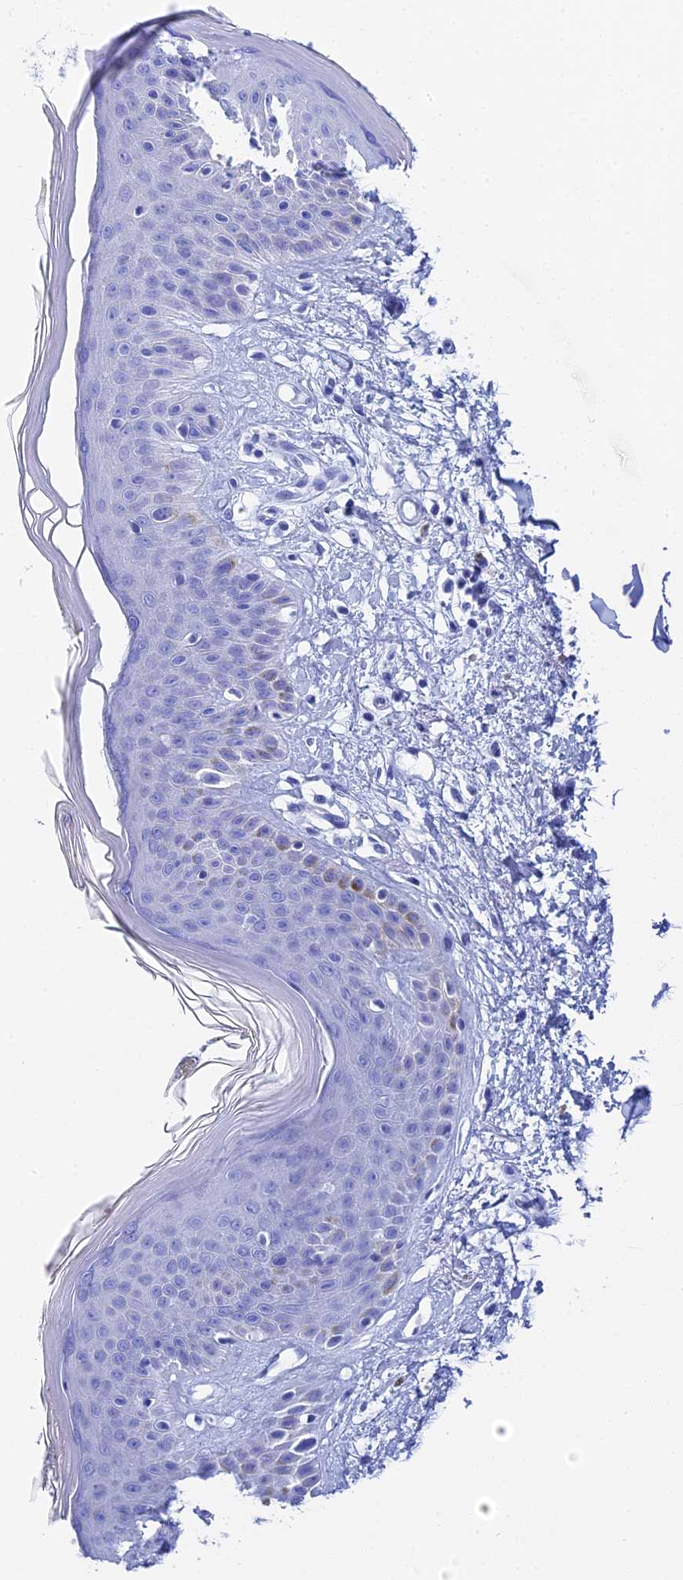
{"staining": {"intensity": "negative", "quantity": "none", "location": "none"}, "tissue": "skin", "cell_type": "Fibroblasts", "image_type": "normal", "snomed": [{"axis": "morphology", "description": "Normal tissue, NOS"}, {"axis": "topography", "description": "Skin"}], "caption": "This is an immunohistochemistry (IHC) photomicrograph of unremarkable human skin. There is no expression in fibroblasts.", "gene": "TEX101", "patient": {"sex": "female", "age": 64}}